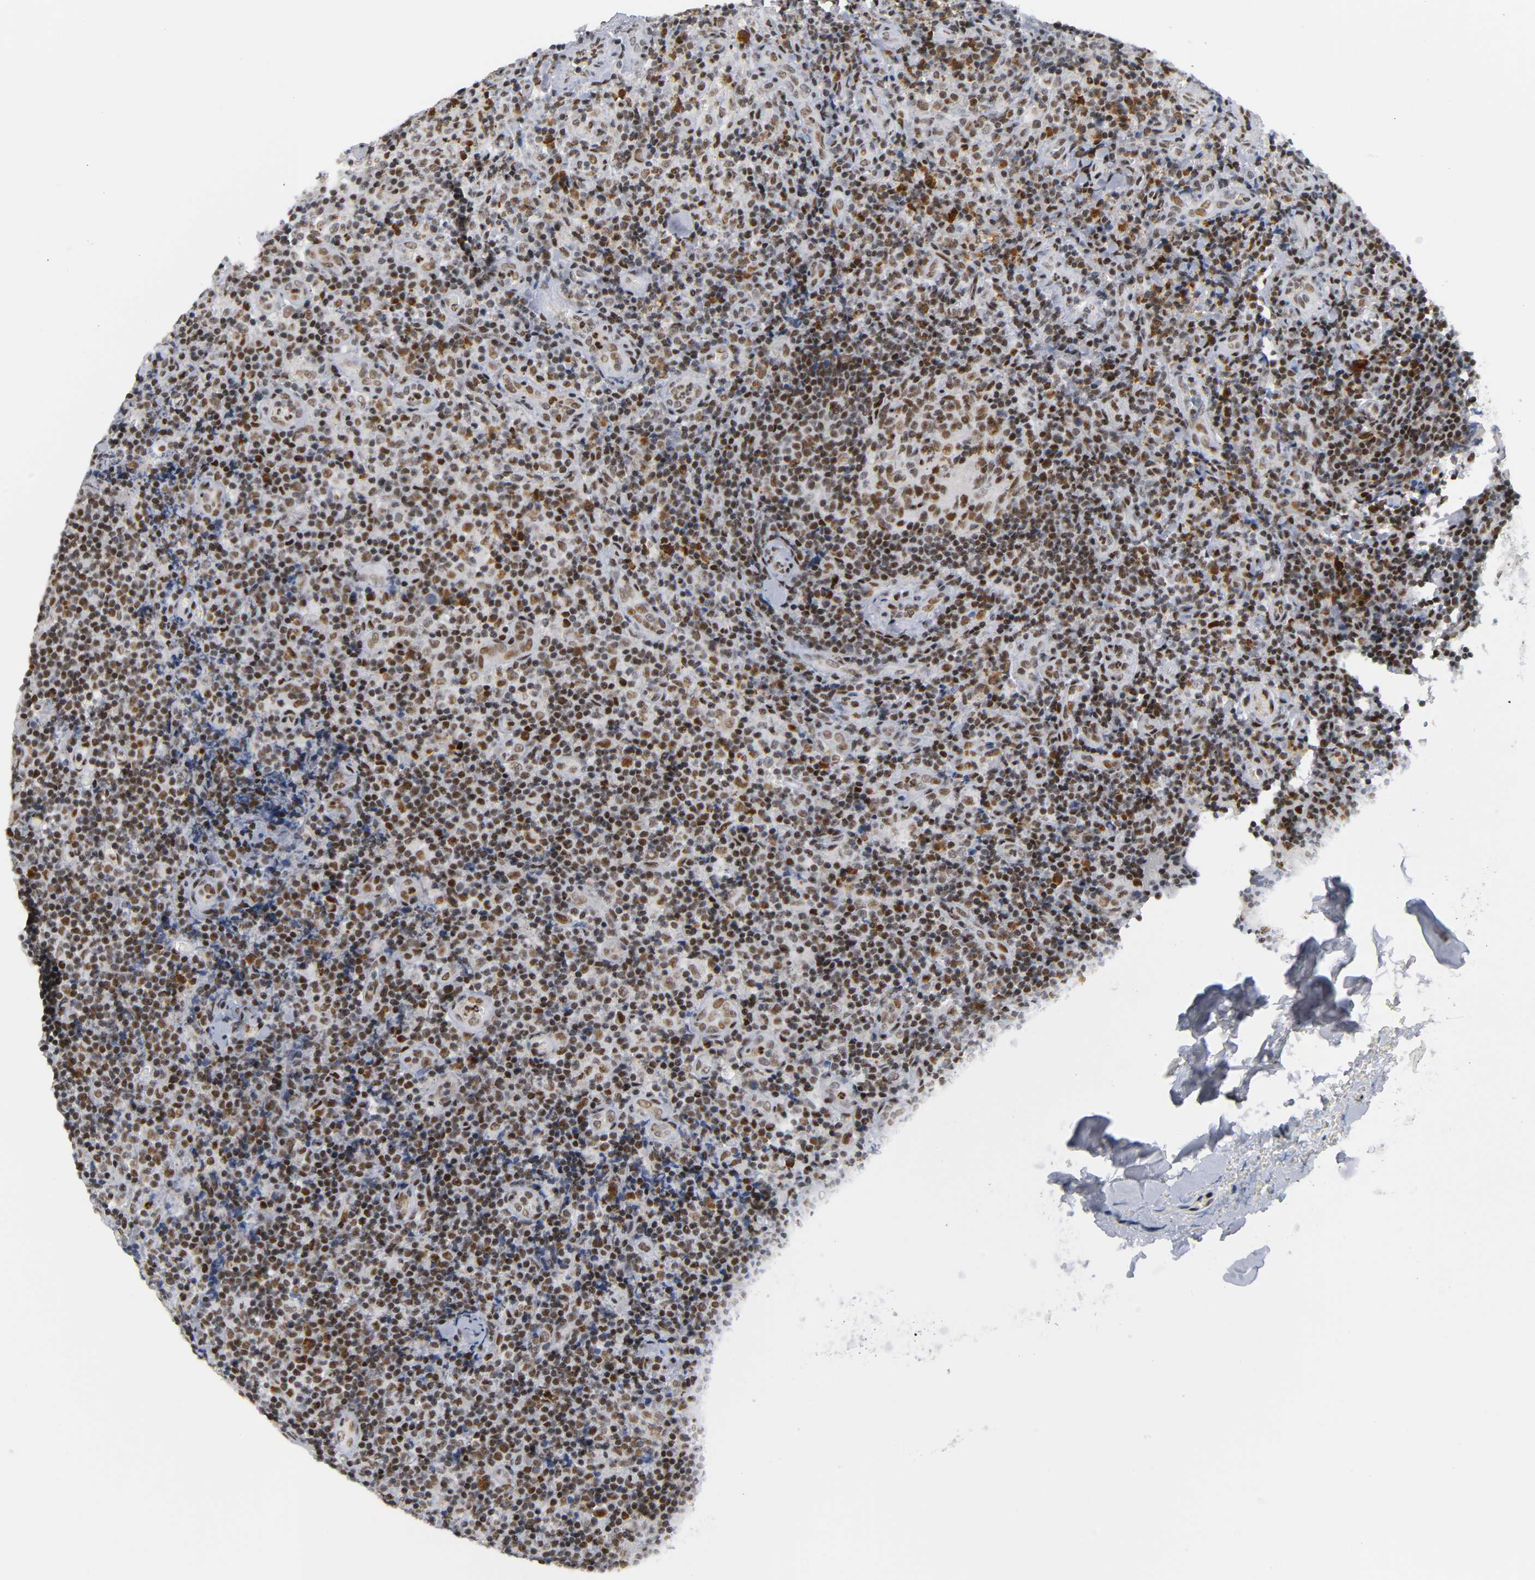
{"staining": {"intensity": "strong", "quantity": ">75%", "location": "nuclear"}, "tissue": "lymph node", "cell_type": "Germinal center cells", "image_type": "normal", "snomed": [{"axis": "morphology", "description": "Normal tissue, NOS"}, {"axis": "morphology", "description": "Inflammation, NOS"}, {"axis": "topography", "description": "Lymph node"}], "caption": "Immunohistochemistry (IHC) photomicrograph of benign human lymph node stained for a protein (brown), which reveals high levels of strong nuclear staining in approximately >75% of germinal center cells.", "gene": "CREBBP", "patient": {"sex": "male", "age": 46}}